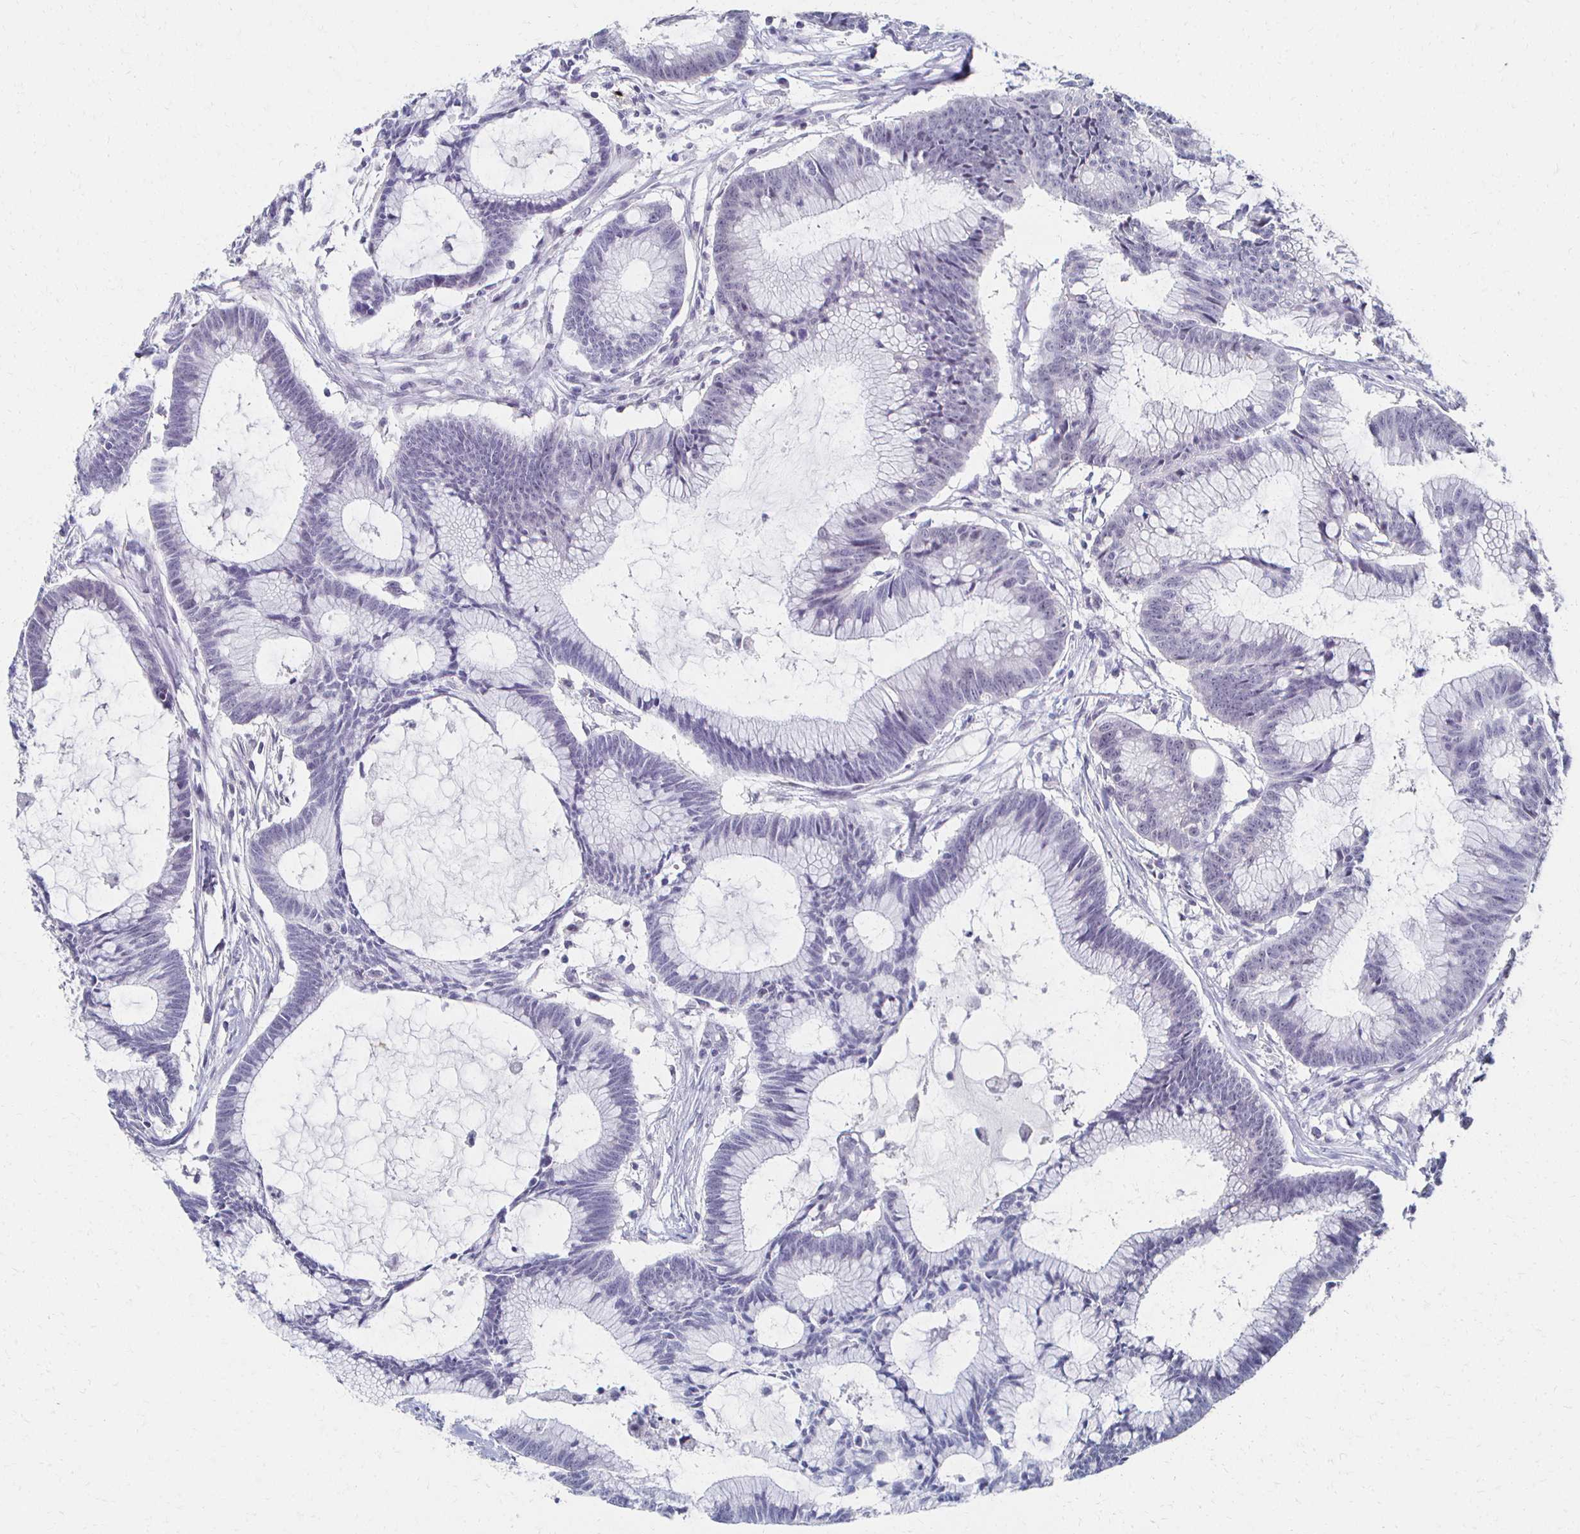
{"staining": {"intensity": "negative", "quantity": "none", "location": "none"}, "tissue": "colorectal cancer", "cell_type": "Tumor cells", "image_type": "cancer", "snomed": [{"axis": "morphology", "description": "Adenocarcinoma, NOS"}, {"axis": "topography", "description": "Colon"}], "caption": "Micrograph shows no significant protein positivity in tumor cells of colorectal cancer.", "gene": "CXCR2", "patient": {"sex": "female", "age": 78}}